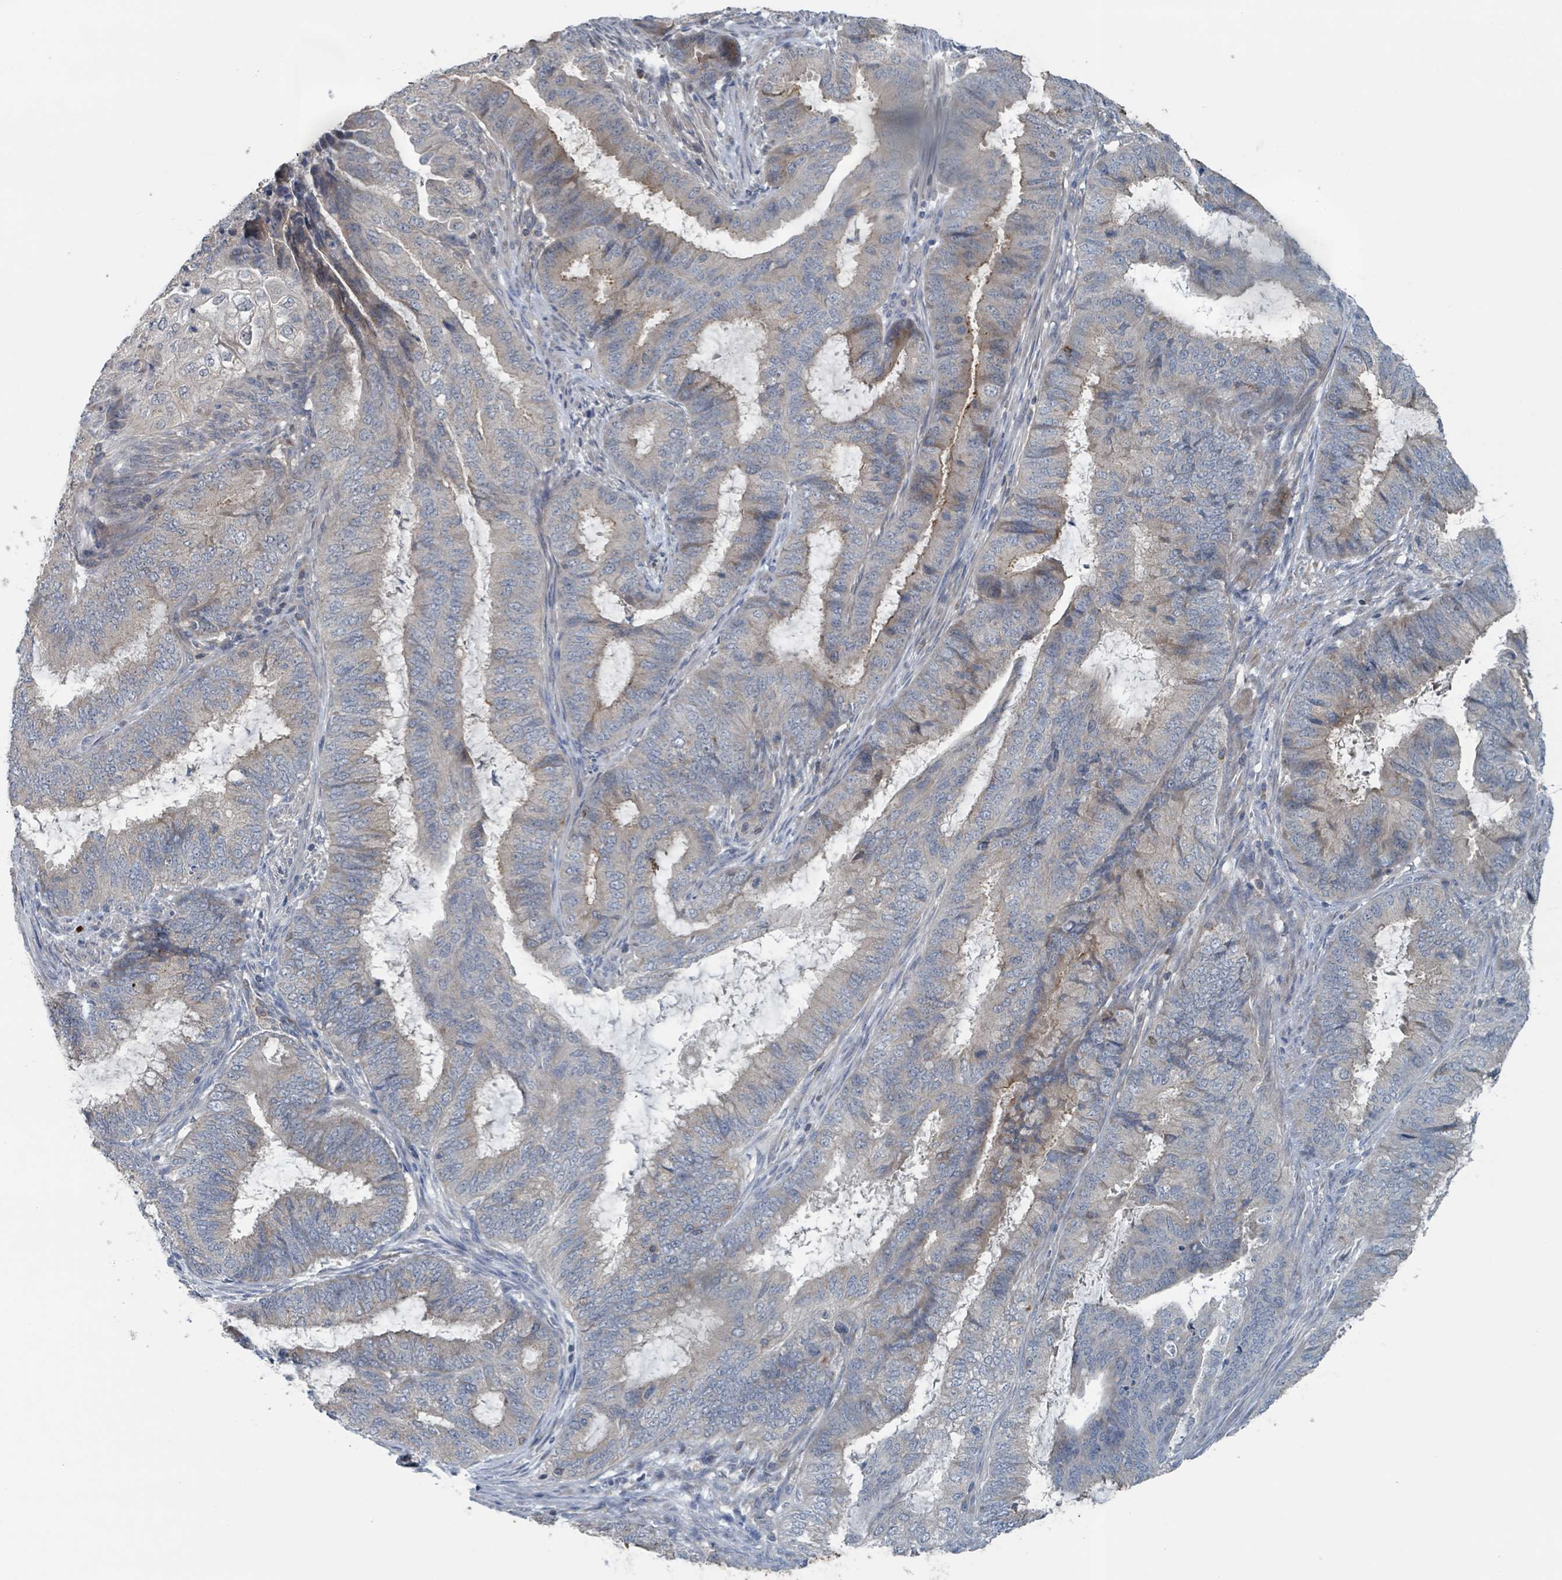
{"staining": {"intensity": "weak", "quantity": "<25%", "location": "cytoplasmic/membranous"}, "tissue": "endometrial cancer", "cell_type": "Tumor cells", "image_type": "cancer", "snomed": [{"axis": "morphology", "description": "Adenocarcinoma, NOS"}, {"axis": "topography", "description": "Endometrium"}], "caption": "Immunohistochemical staining of endometrial cancer displays no significant staining in tumor cells. Brightfield microscopy of immunohistochemistry (IHC) stained with DAB (3,3'-diaminobenzidine) (brown) and hematoxylin (blue), captured at high magnification.", "gene": "ACBD4", "patient": {"sex": "female", "age": 51}}